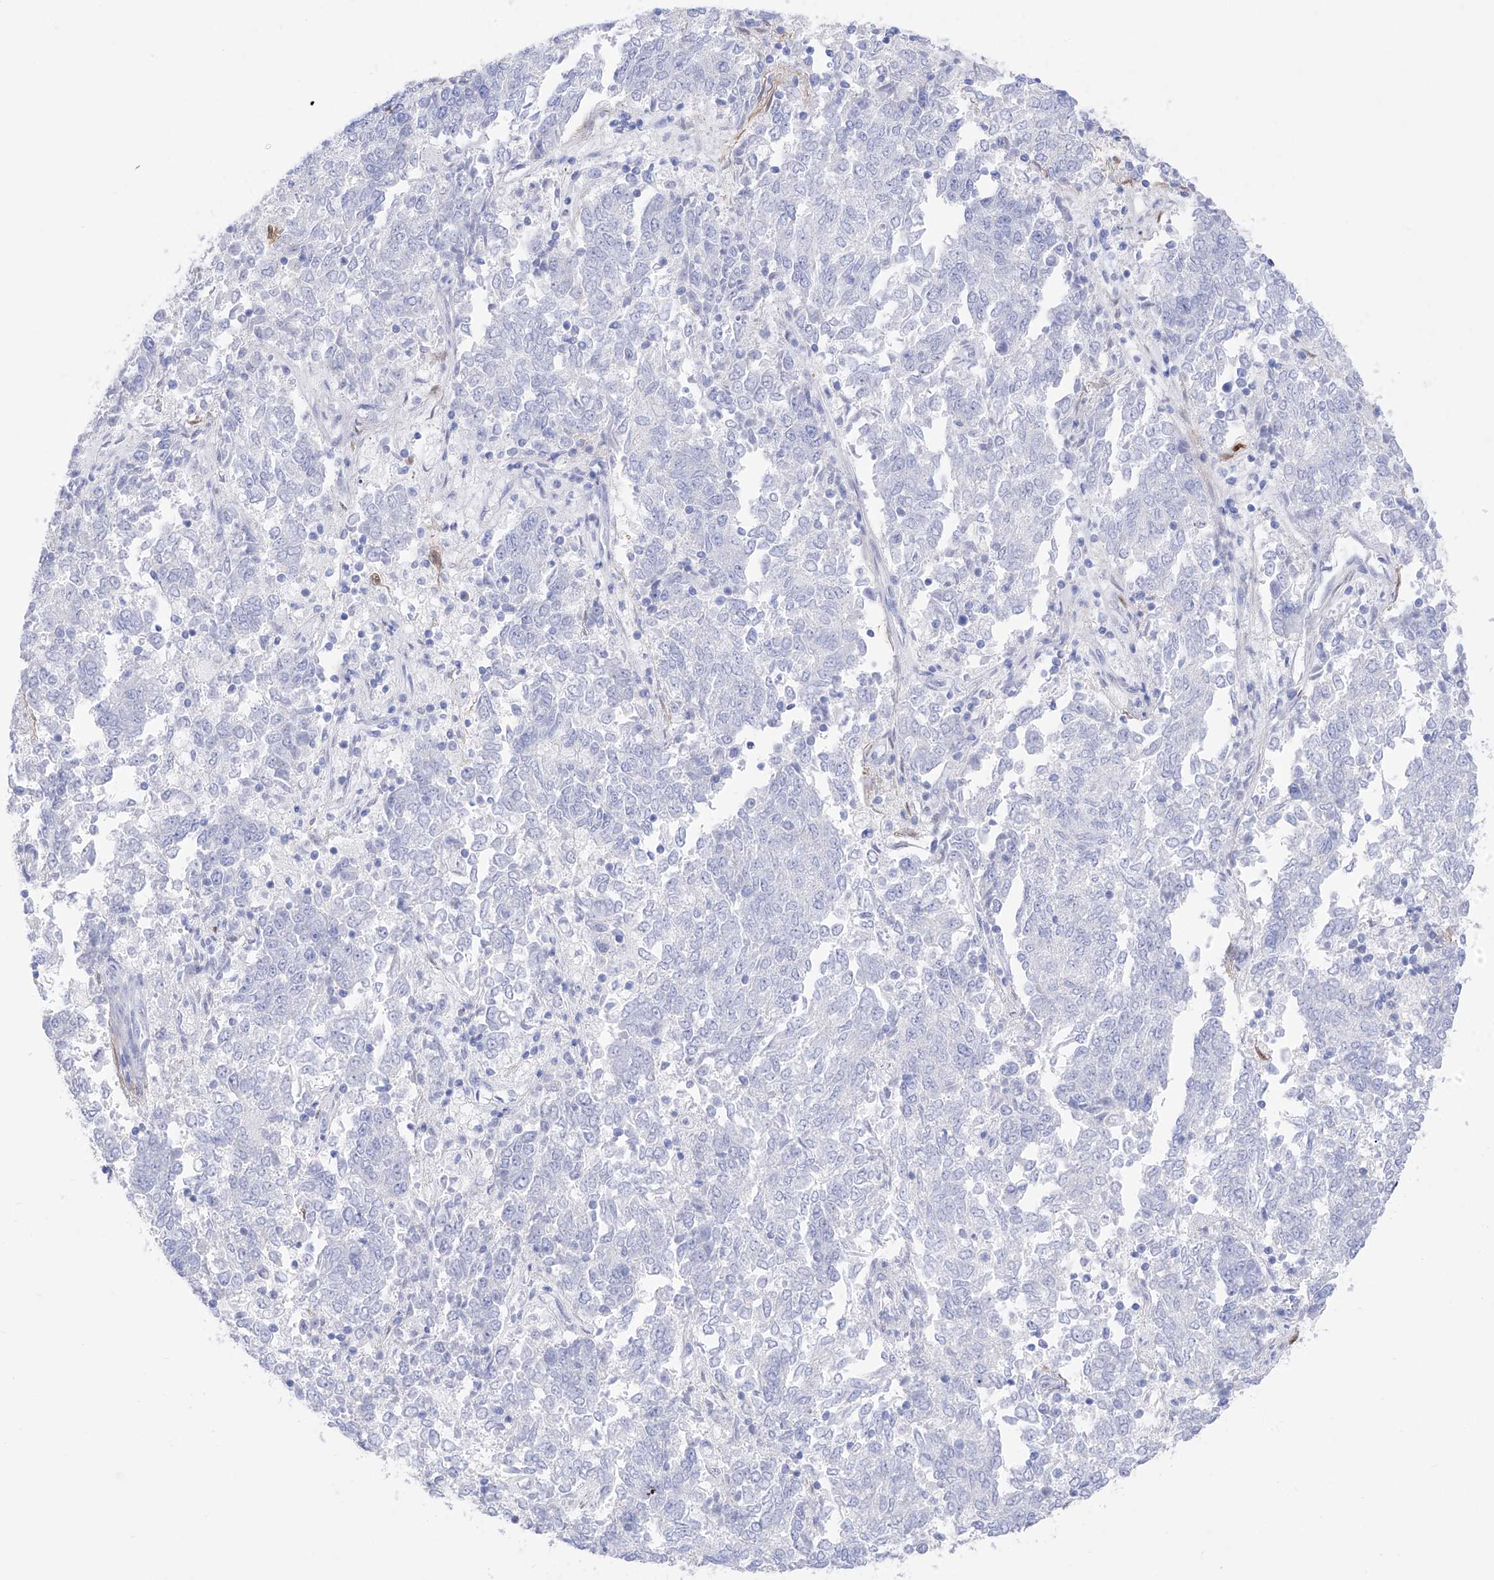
{"staining": {"intensity": "negative", "quantity": "none", "location": "none"}, "tissue": "endometrial cancer", "cell_type": "Tumor cells", "image_type": "cancer", "snomed": [{"axis": "morphology", "description": "Adenocarcinoma, NOS"}, {"axis": "topography", "description": "Endometrium"}], "caption": "Micrograph shows no significant protein staining in tumor cells of endometrial cancer. (DAB (3,3'-diaminobenzidine) IHC visualized using brightfield microscopy, high magnification).", "gene": "TRPC7", "patient": {"sex": "female", "age": 80}}